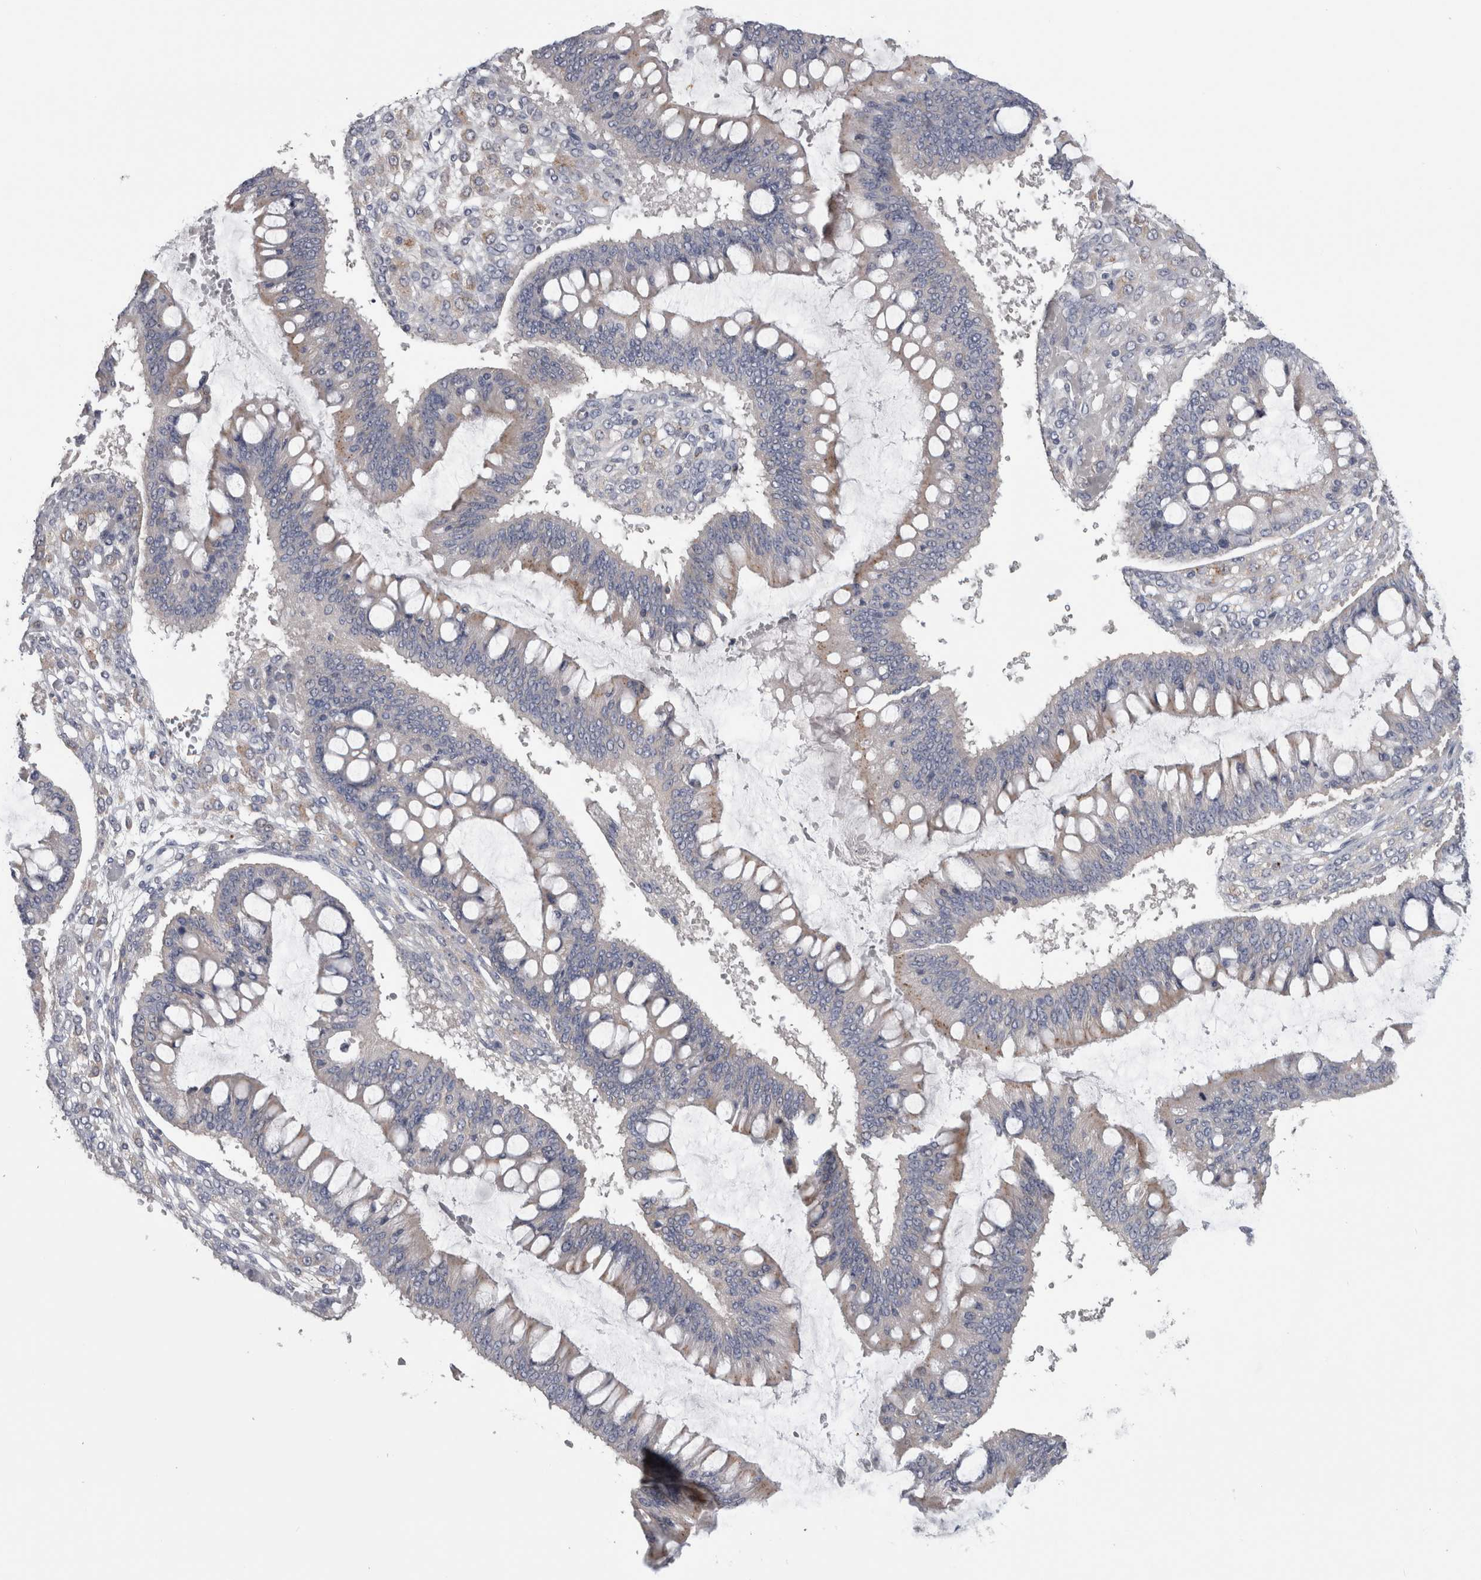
{"staining": {"intensity": "negative", "quantity": "none", "location": "none"}, "tissue": "ovarian cancer", "cell_type": "Tumor cells", "image_type": "cancer", "snomed": [{"axis": "morphology", "description": "Cystadenocarcinoma, mucinous, NOS"}, {"axis": "topography", "description": "Ovary"}], "caption": "Immunohistochemistry (IHC) of mucinous cystadenocarcinoma (ovarian) shows no positivity in tumor cells.", "gene": "ATXN2", "patient": {"sex": "female", "age": 73}}